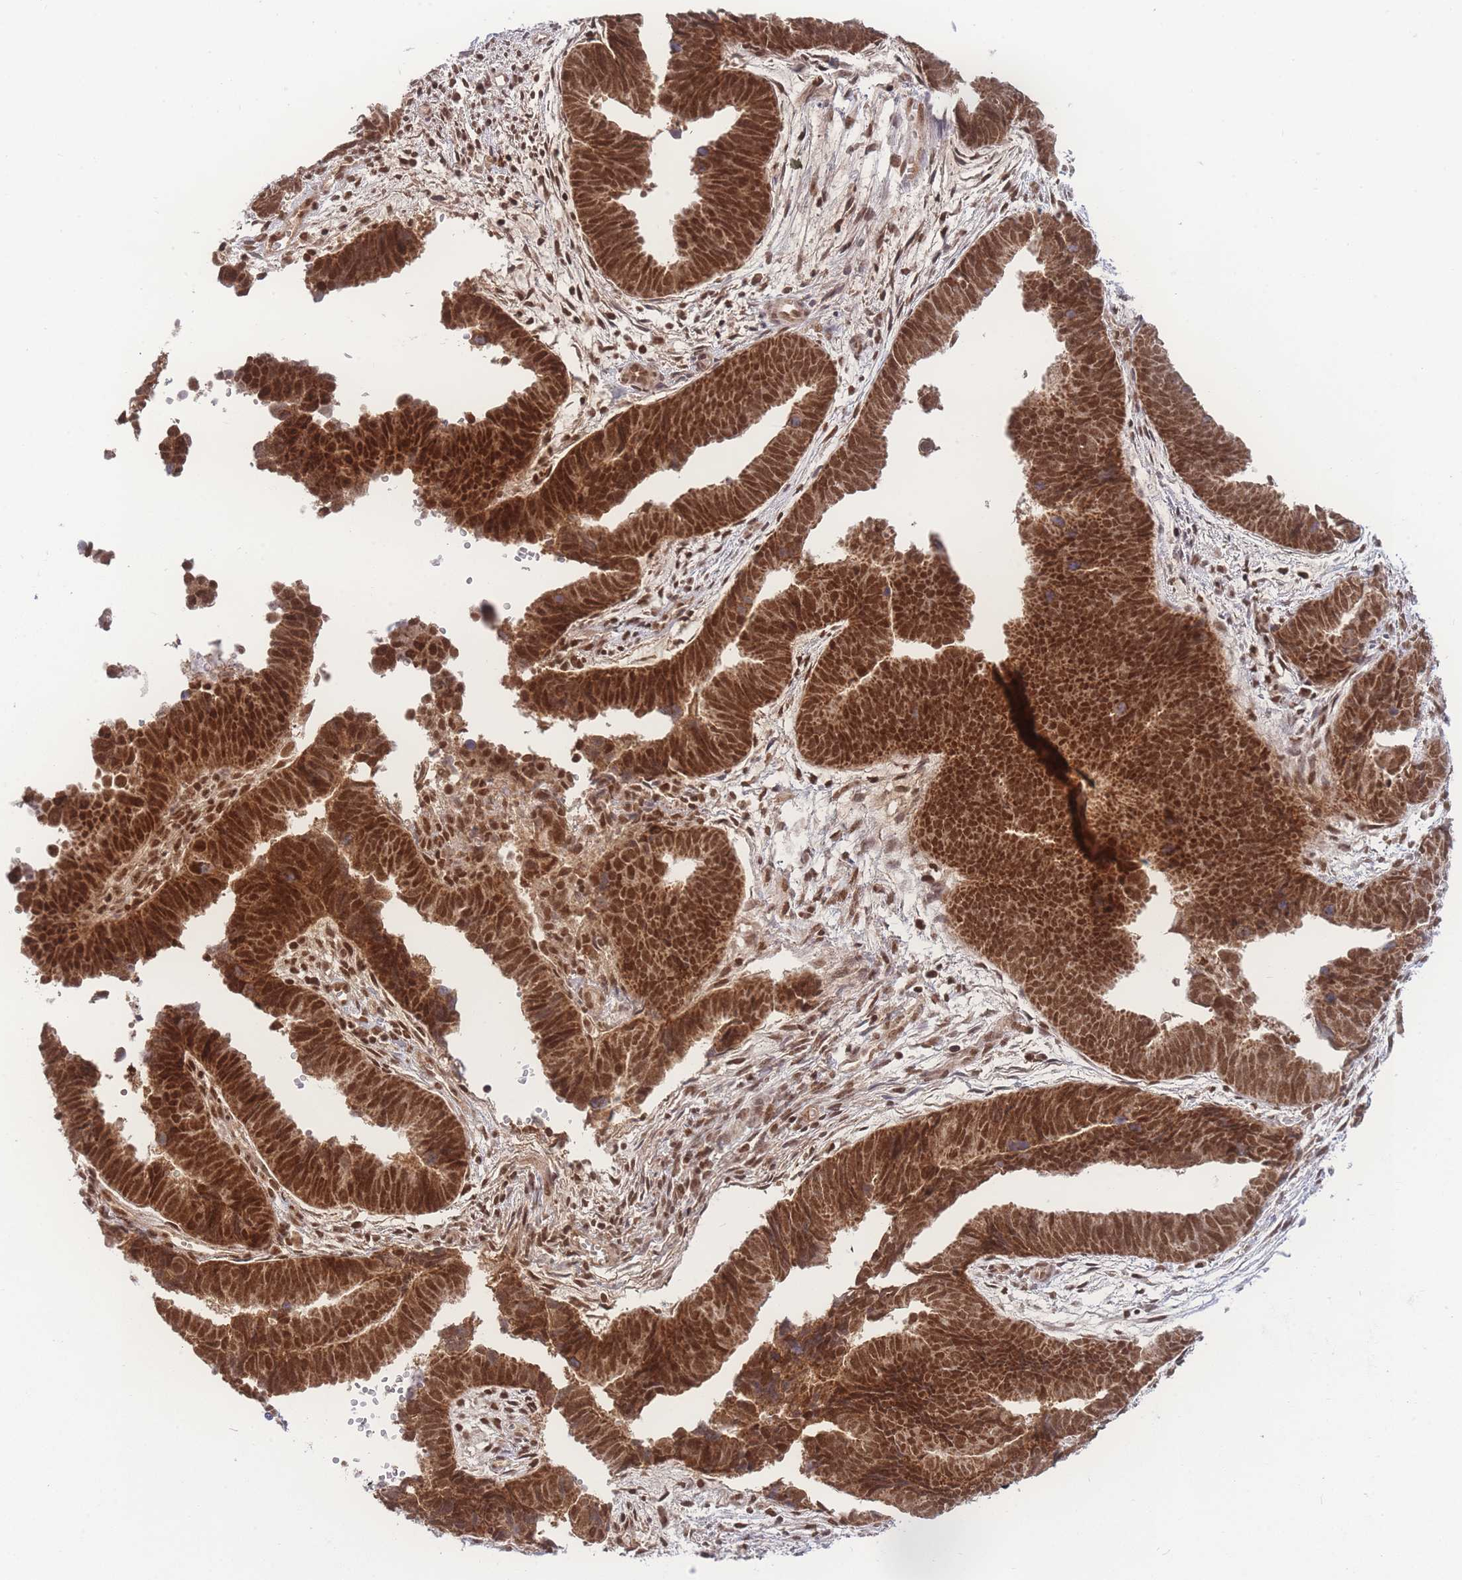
{"staining": {"intensity": "strong", "quantity": ">75%", "location": "nuclear"}, "tissue": "endometrial cancer", "cell_type": "Tumor cells", "image_type": "cancer", "snomed": [{"axis": "morphology", "description": "Adenocarcinoma, NOS"}, {"axis": "topography", "description": "Endometrium"}], "caption": "Immunohistochemical staining of human endometrial cancer (adenocarcinoma) exhibits strong nuclear protein expression in about >75% of tumor cells.", "gene": "RAVER1", "patient": {"sex": "female", "age": 75}}